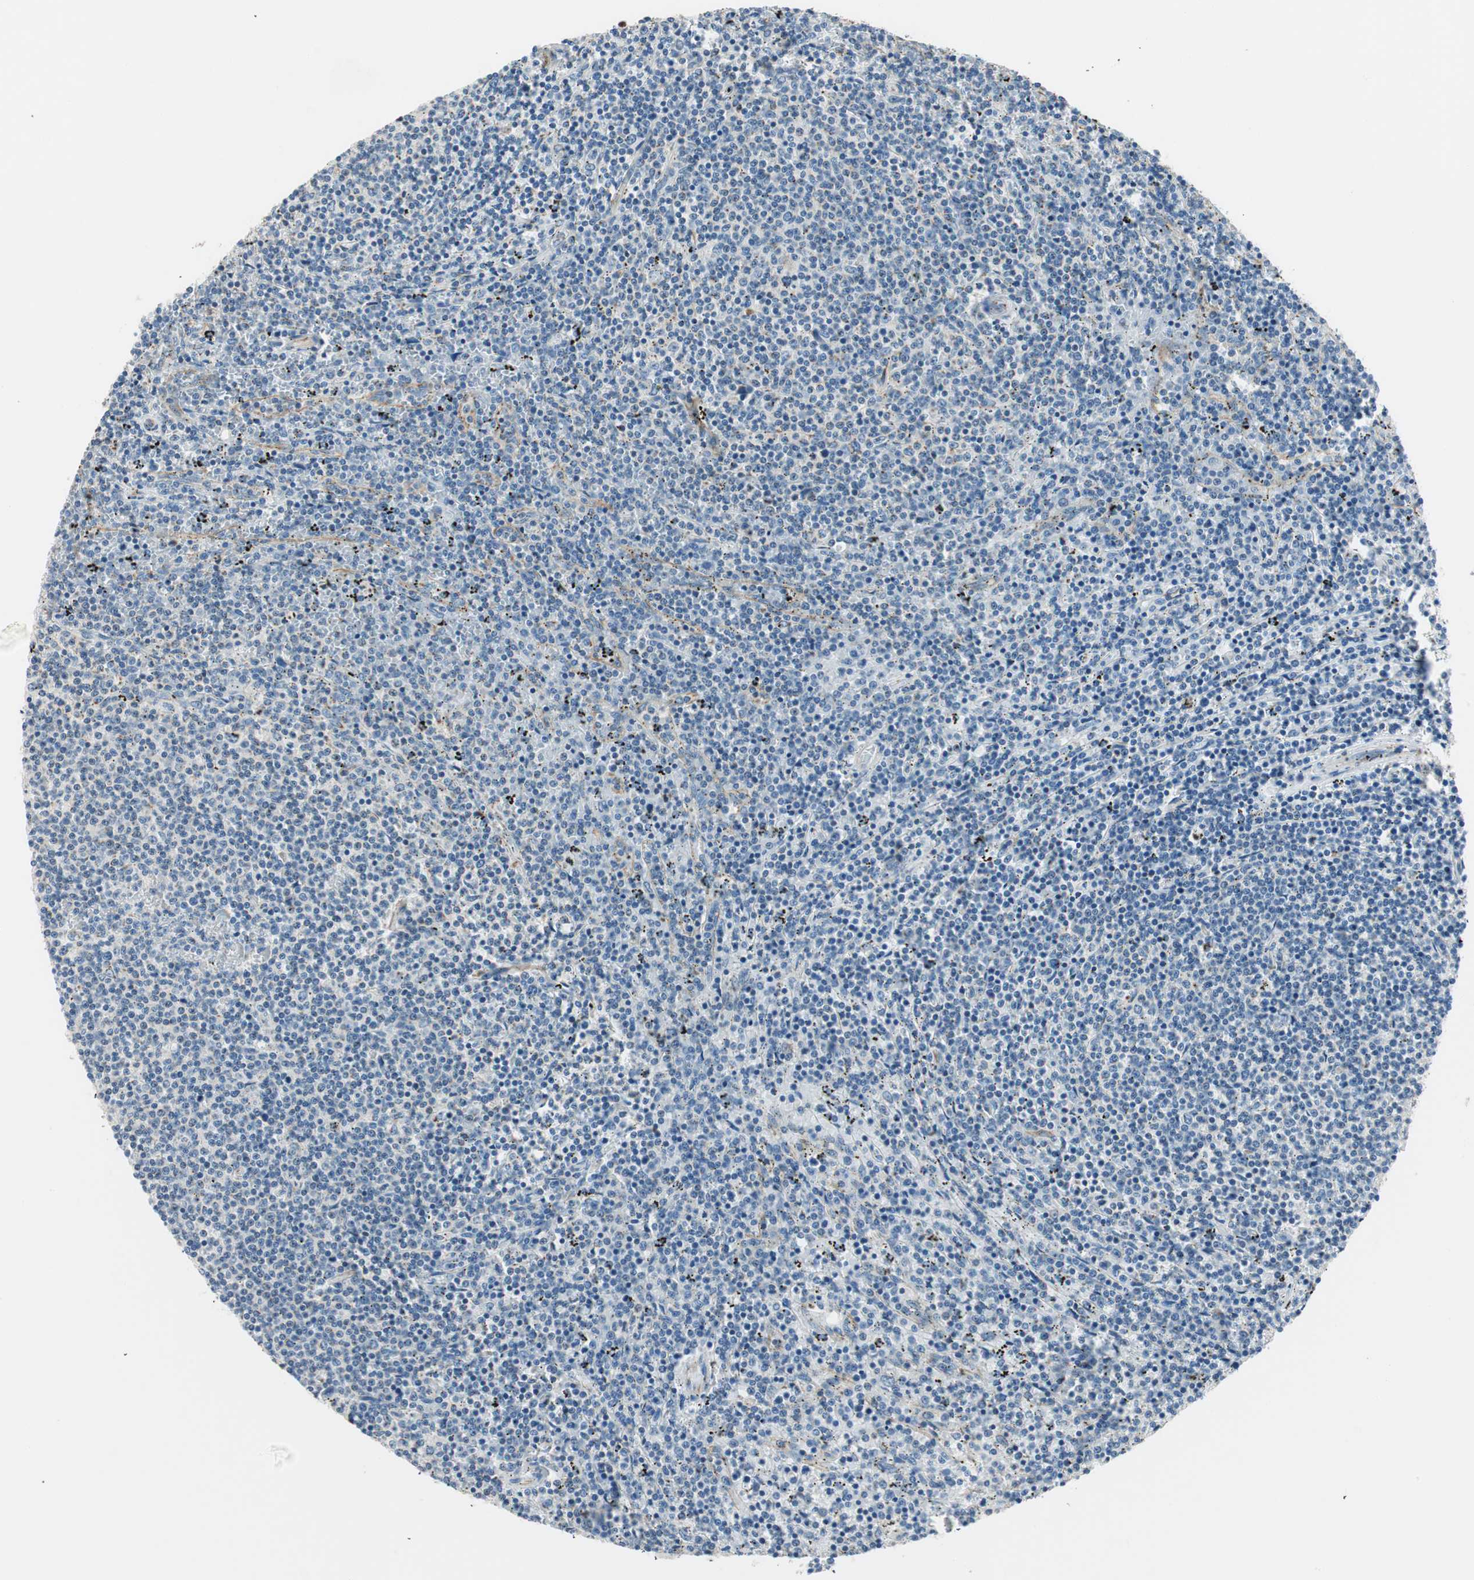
{"staining": {"intensity": "negative", "quantity": "none", "location": "none"}, "tissue": "lymphoma", "cell_type": "Tumor cells", "image_type": "cancer", "snomed": [{"axis": "morphology", "description": "Malignant lymphoma, non-Hodgkin's type, Low grade"}, {"axis": "topography", "description": "Spleen"}], "caption": "This histopathology image is of low-grade malignant lymphoma, non-Hodgkin's type stained with immunohistochemistry (IHC) to label a protein in brown with the nuclei are counter-stained blue. There is no expression in tumor cells.", "gene": "TMF1", "patient": {"sex": "female", "age": 50}}